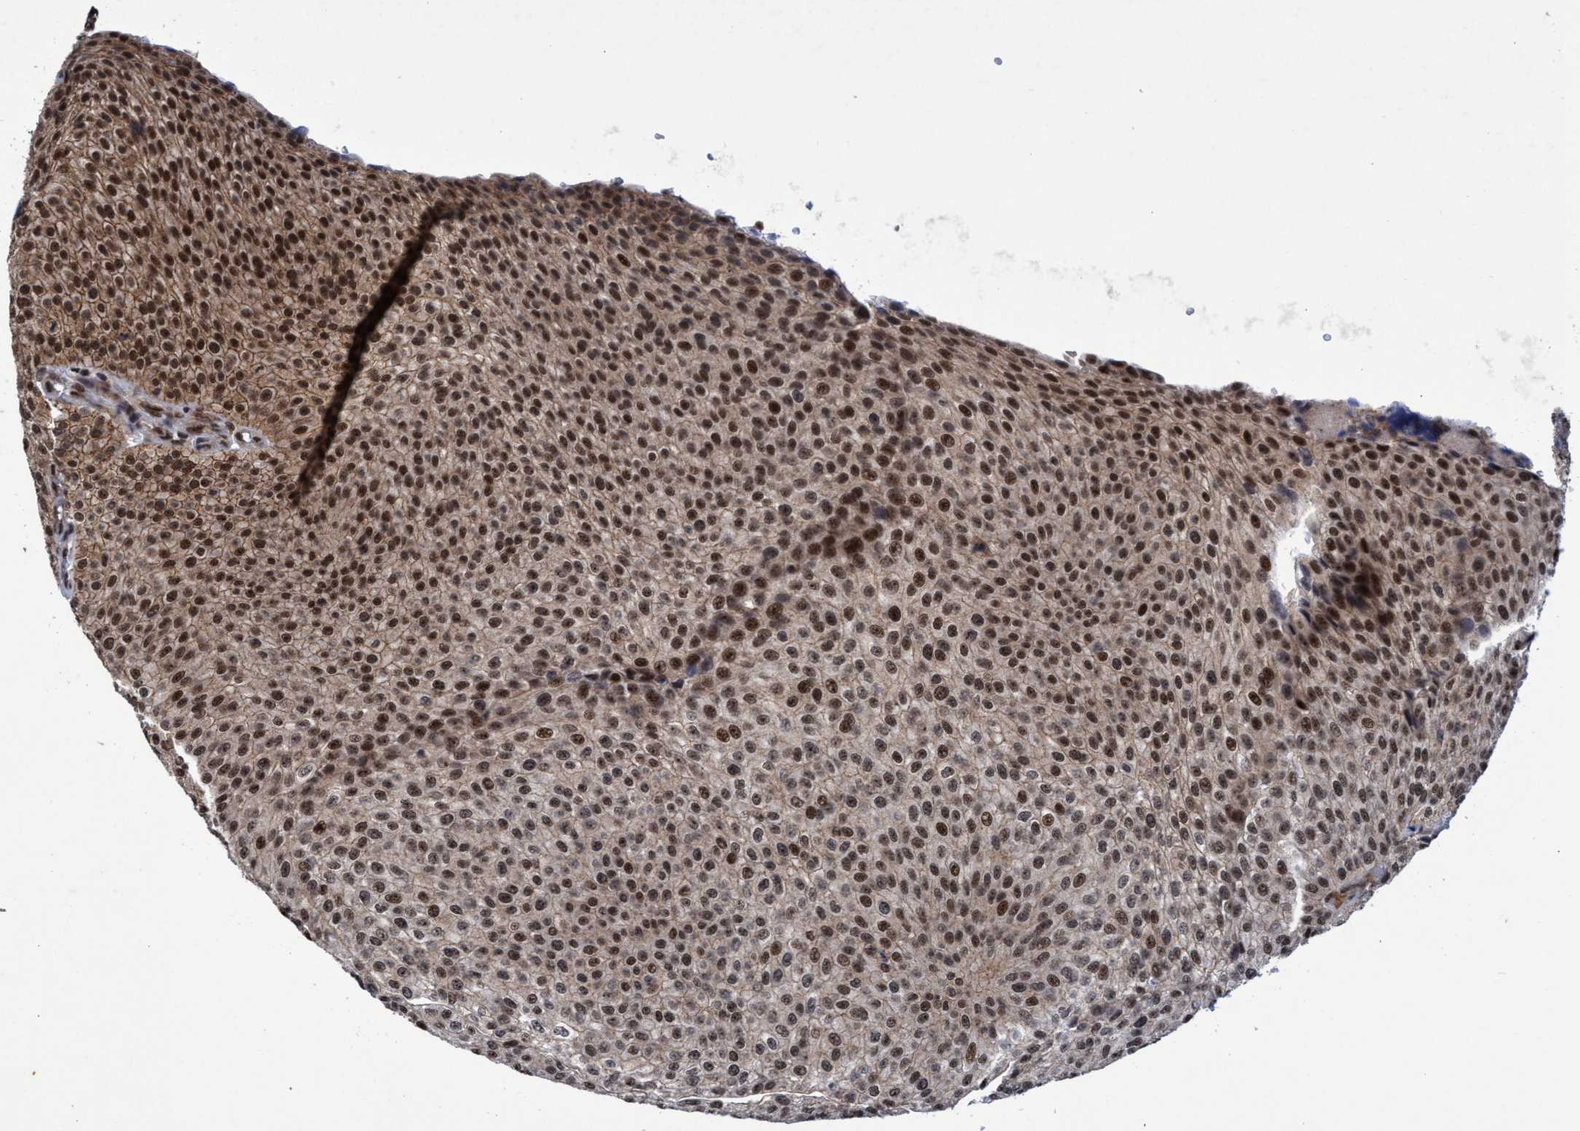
{"staining": {"intensity": "strong", "quantity": ">75%", "location": "cytoplasmic/membranous,nuclear"}, "tissue": "urothelial cancer", "cell_type": "Tumor cells", "image_type": "cancer", "snomed": [{"axis": "morphology", "description": "Urothelial carcinoma, Low grade"}, {"axis": "topography", "description": "Smooth muscle"}, {"axis": "topography", "description": "Urinary bladder"}], "caption": "Immunohistochemical staining of urothelial carcinoma (low-grade) displays strong cytoplasmic/membranous and nuclear protein expression in about >75% of tumor cells. (IHC, brightfield microscopy, high magnification).", "gene": "GTF2F1", "patient": {"sex": "male", "age": 60}}